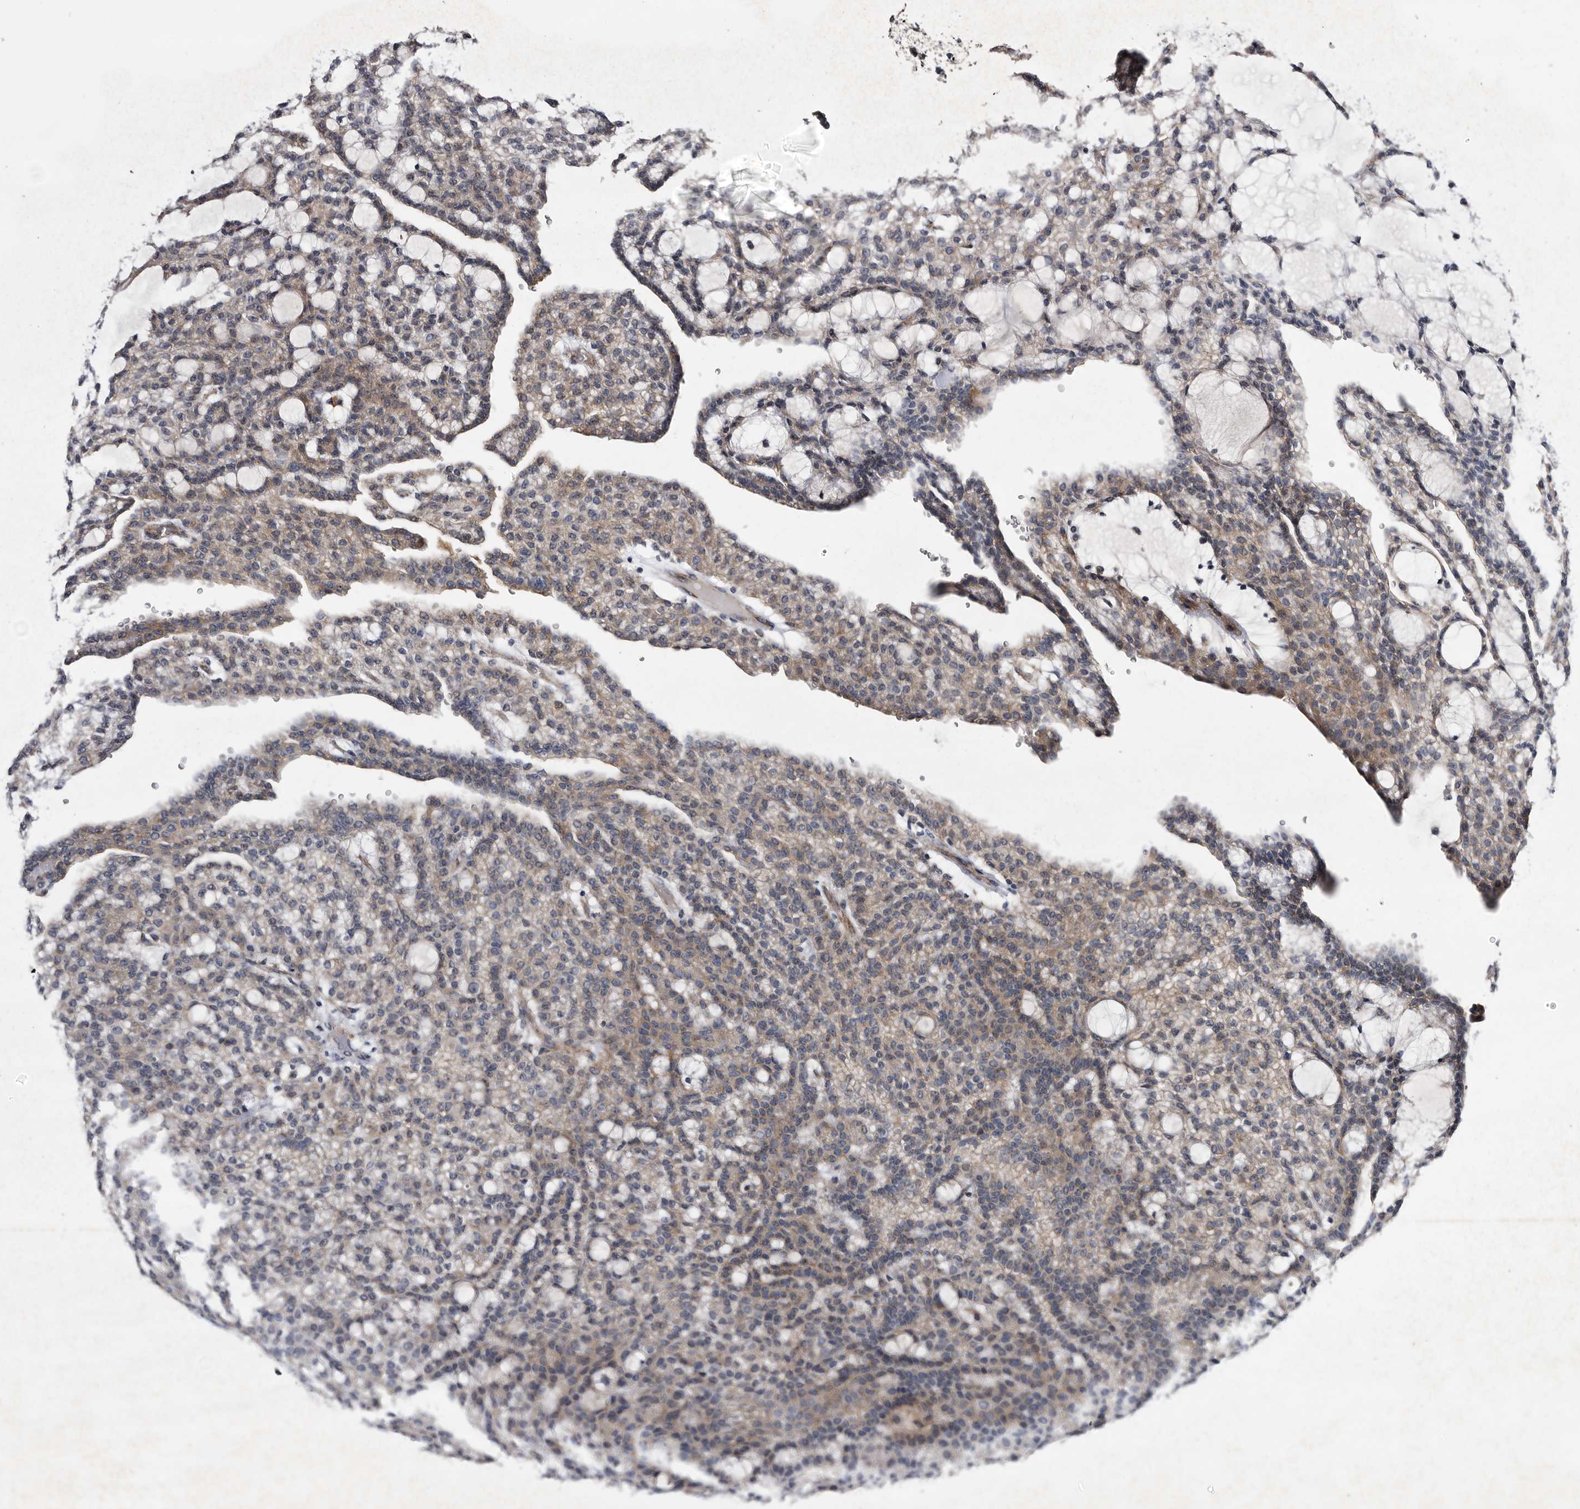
{"staining": {"intensity": "weak", "quantity": "25%-75%", "location": "cytoplasmic/membranous"}, "tissue": "renal cancer", "cell_type": "Tumor cells", "image_type": "cancer", "snomed": [{"axis": "morphology", "description": "Adenocarcinoma, NOS"}, {"axis": "topography", "description": "Kidney"}], "caption": "Immunohistochemistry (IHC) (DAB (3,3'-diaminobenzidine)) staining of adenocarcinoma (renal) exhibits weak cytoplasmic/membranous protein expression in about 25%-75% of tumor cells.", "gene": "ARMCX2", "patient": {"sex": "male", "age": 63}}